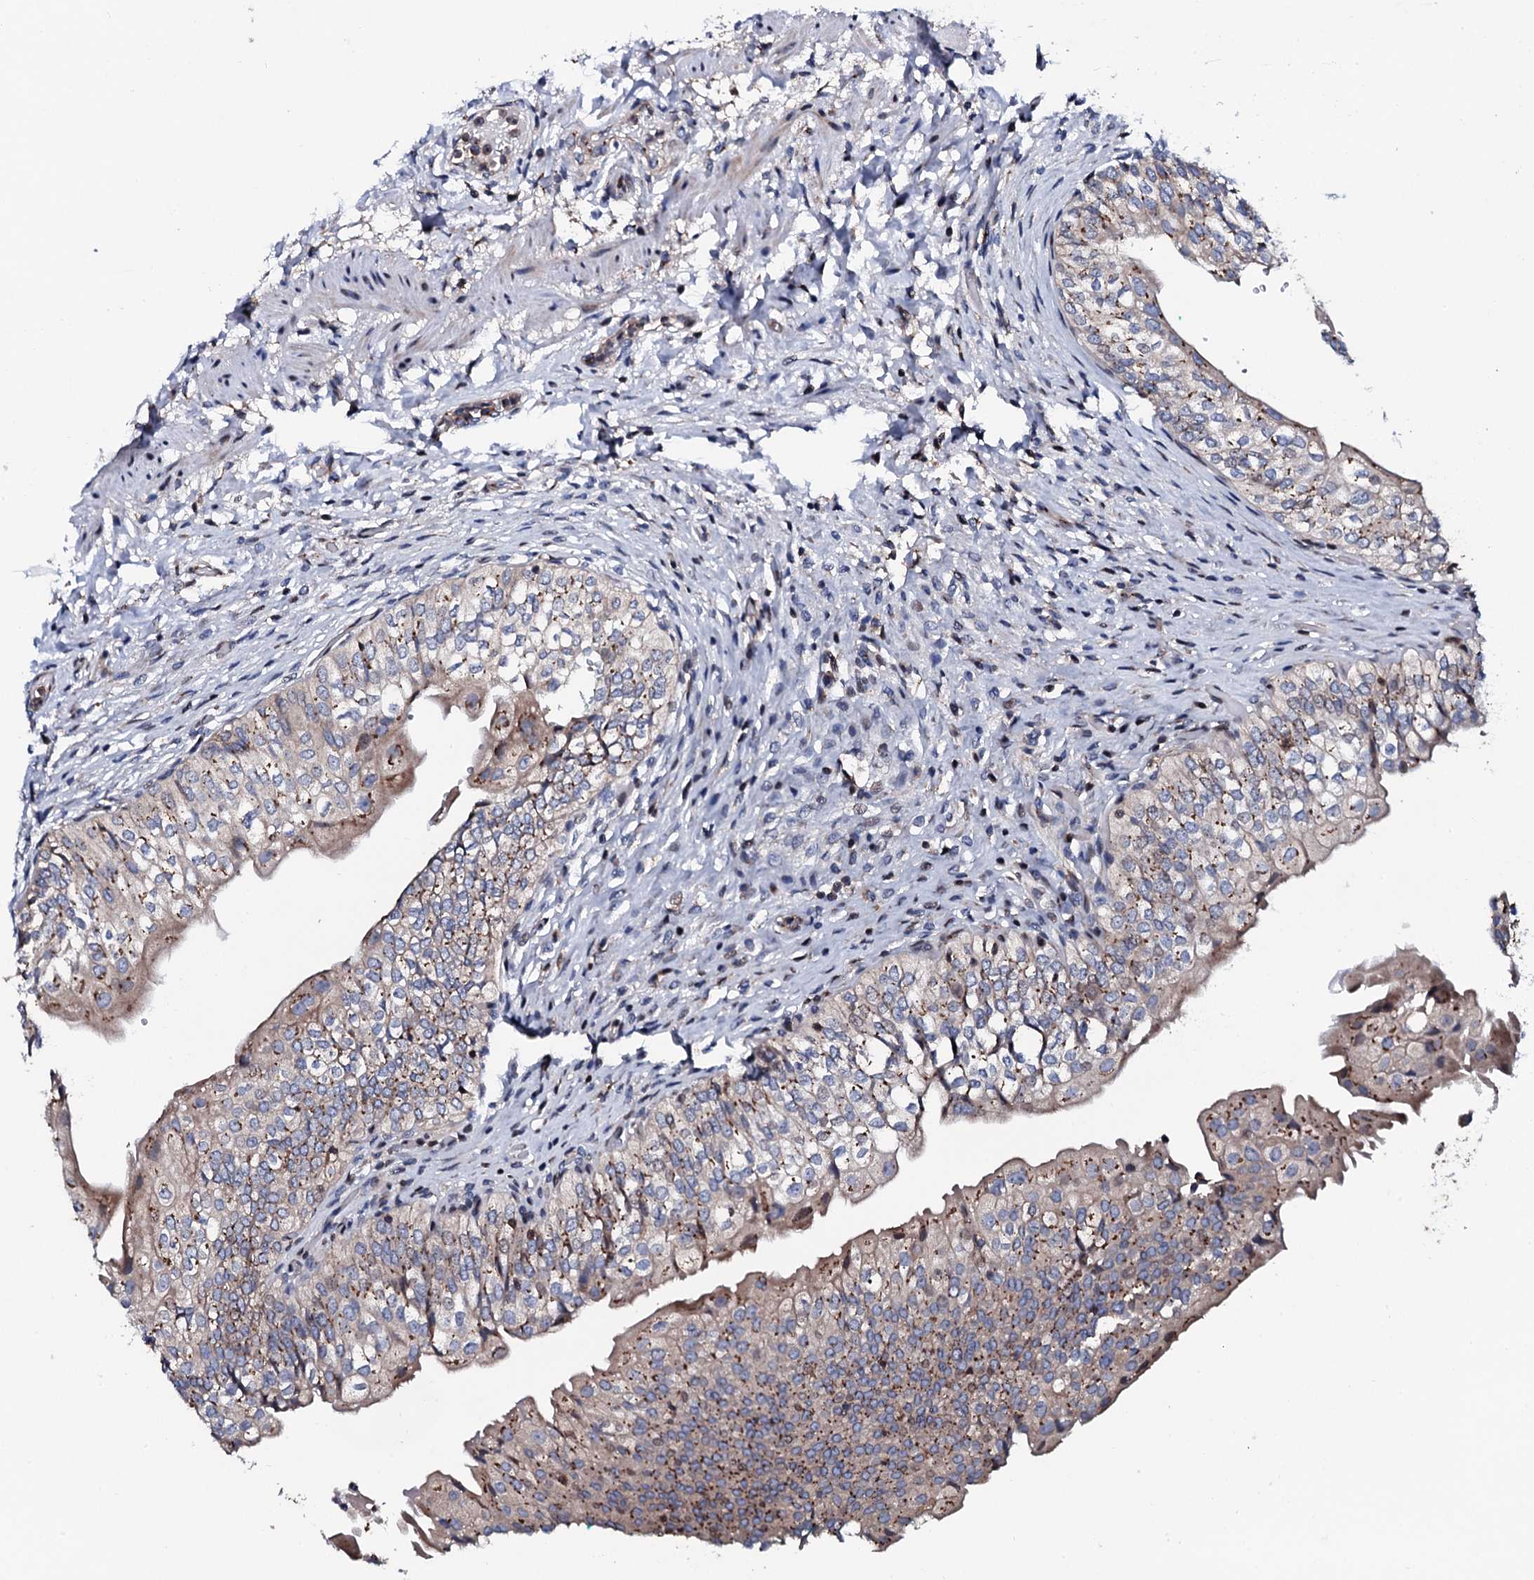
{"staining": {"intensity": "moderate", "quantity": "25%-75%", "location": "cytoplasmic/membranous"}, "tissue": "urinary bladder", "cell_type": "Urothelial cells", "image_type": "normal", "snomed": [{"axis": "morphology", "description": "Normal tissue, NOS"}, {"axis": "topography", "description": "Urinary bladder"}], "caption": "High-power microscopy captured an IHC micrograph of normal urinary bladder, revealing moderate cytoplasmic/membranous expression in about 25%-75% of urothelial cells.", "gene": "PLET1", "patient": {"sex": "male", "age": 55}}